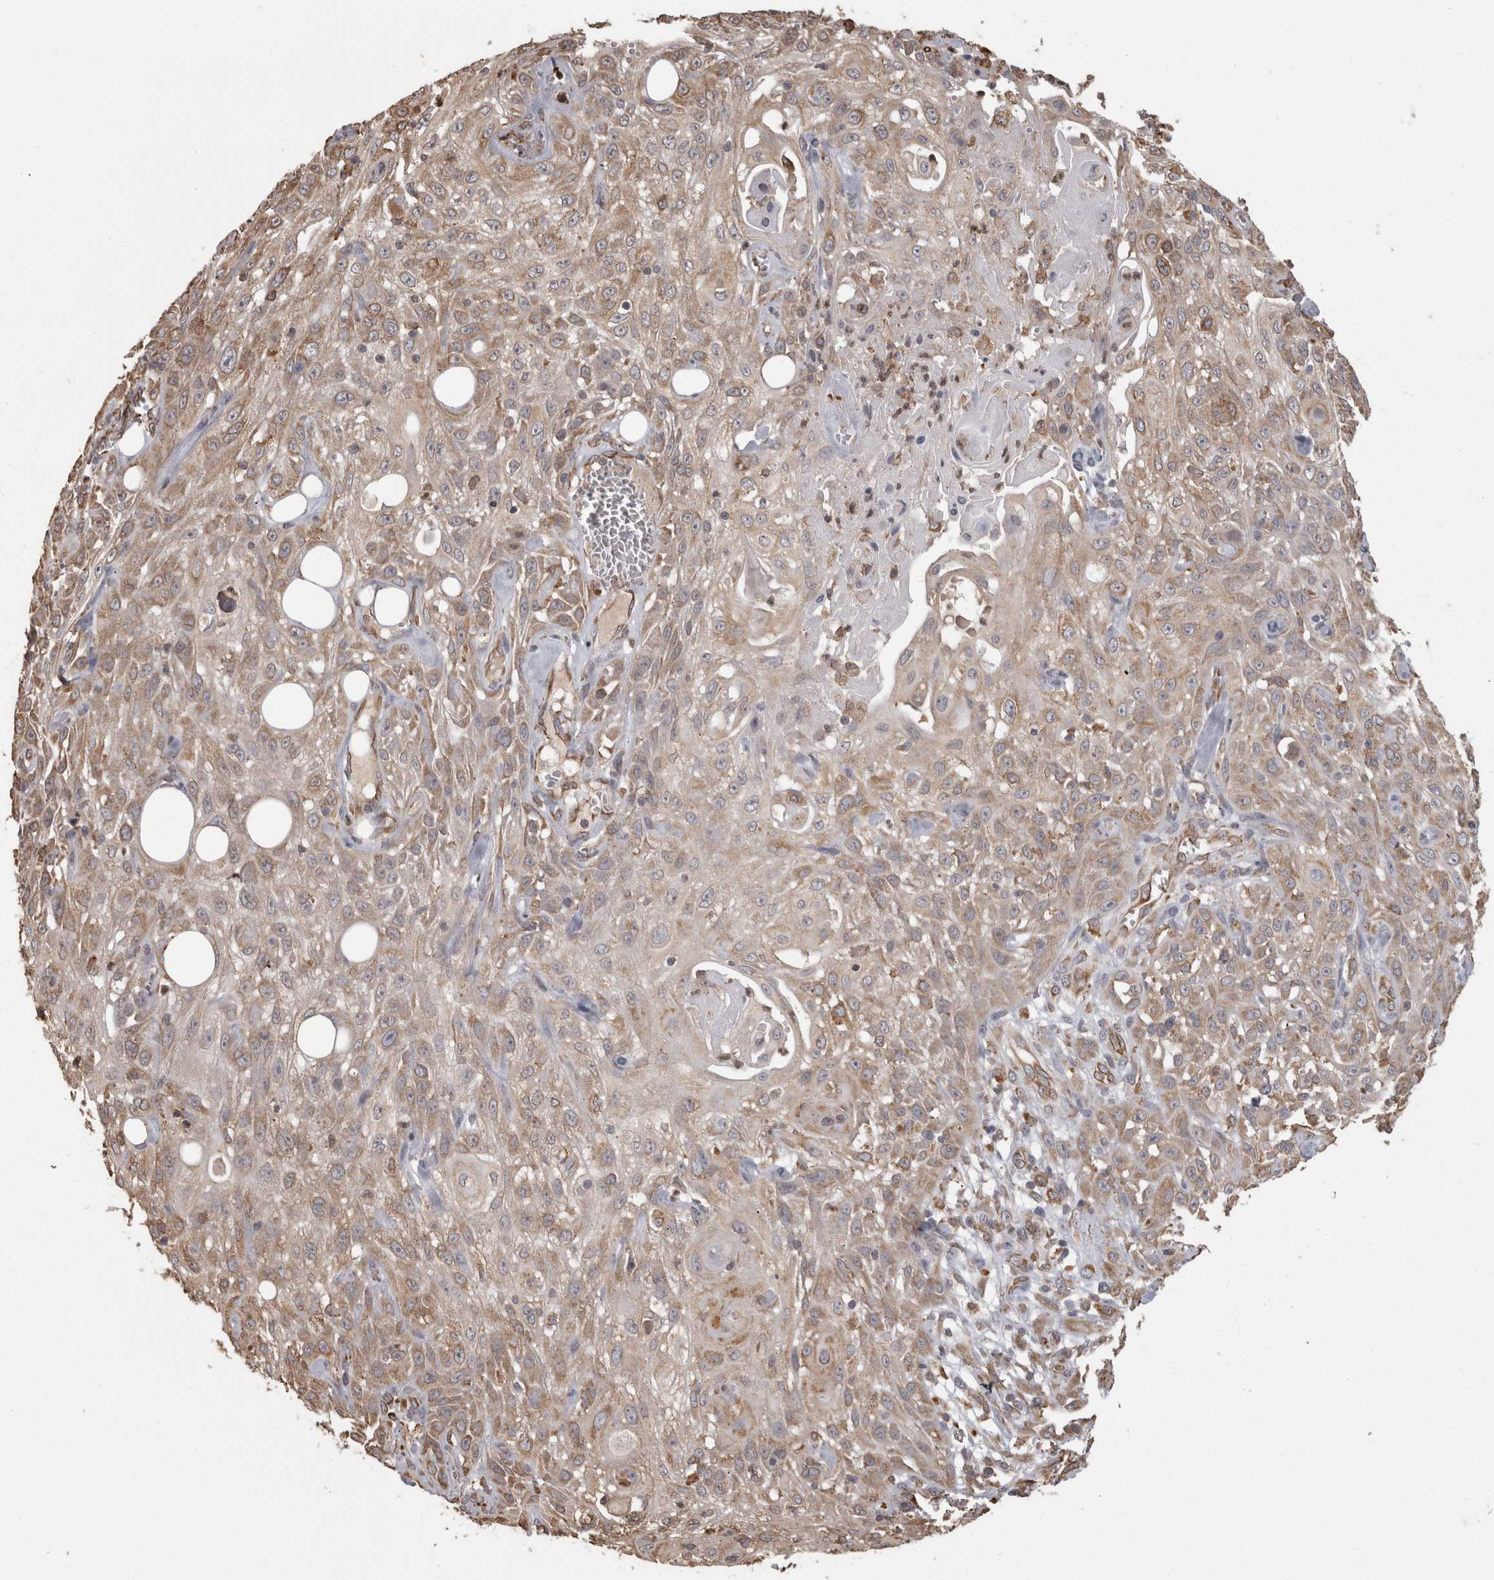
{"staining": {"intensity": "weak", "quantity": ">75%", "location": "cytoplasmic/membranous"}, "tissue": "skin cancer", "cell_type": "Tumor cells", "image_type": "cancer", "snomed": [{"axis": "morphology", "description": "Squamous cell carcinoma, NOS"}, {"axis": "topography", "description": "Skin"}], "caption": "Approximately >75% of tumor cells in human skin cancer (squamous cell carcinoma) display weak cytoplasmic/membranous protein staining as visualized by brown immunohistochemical staining.", "gene": "PON2", "patient": {"sex": "male", "age": 75}}